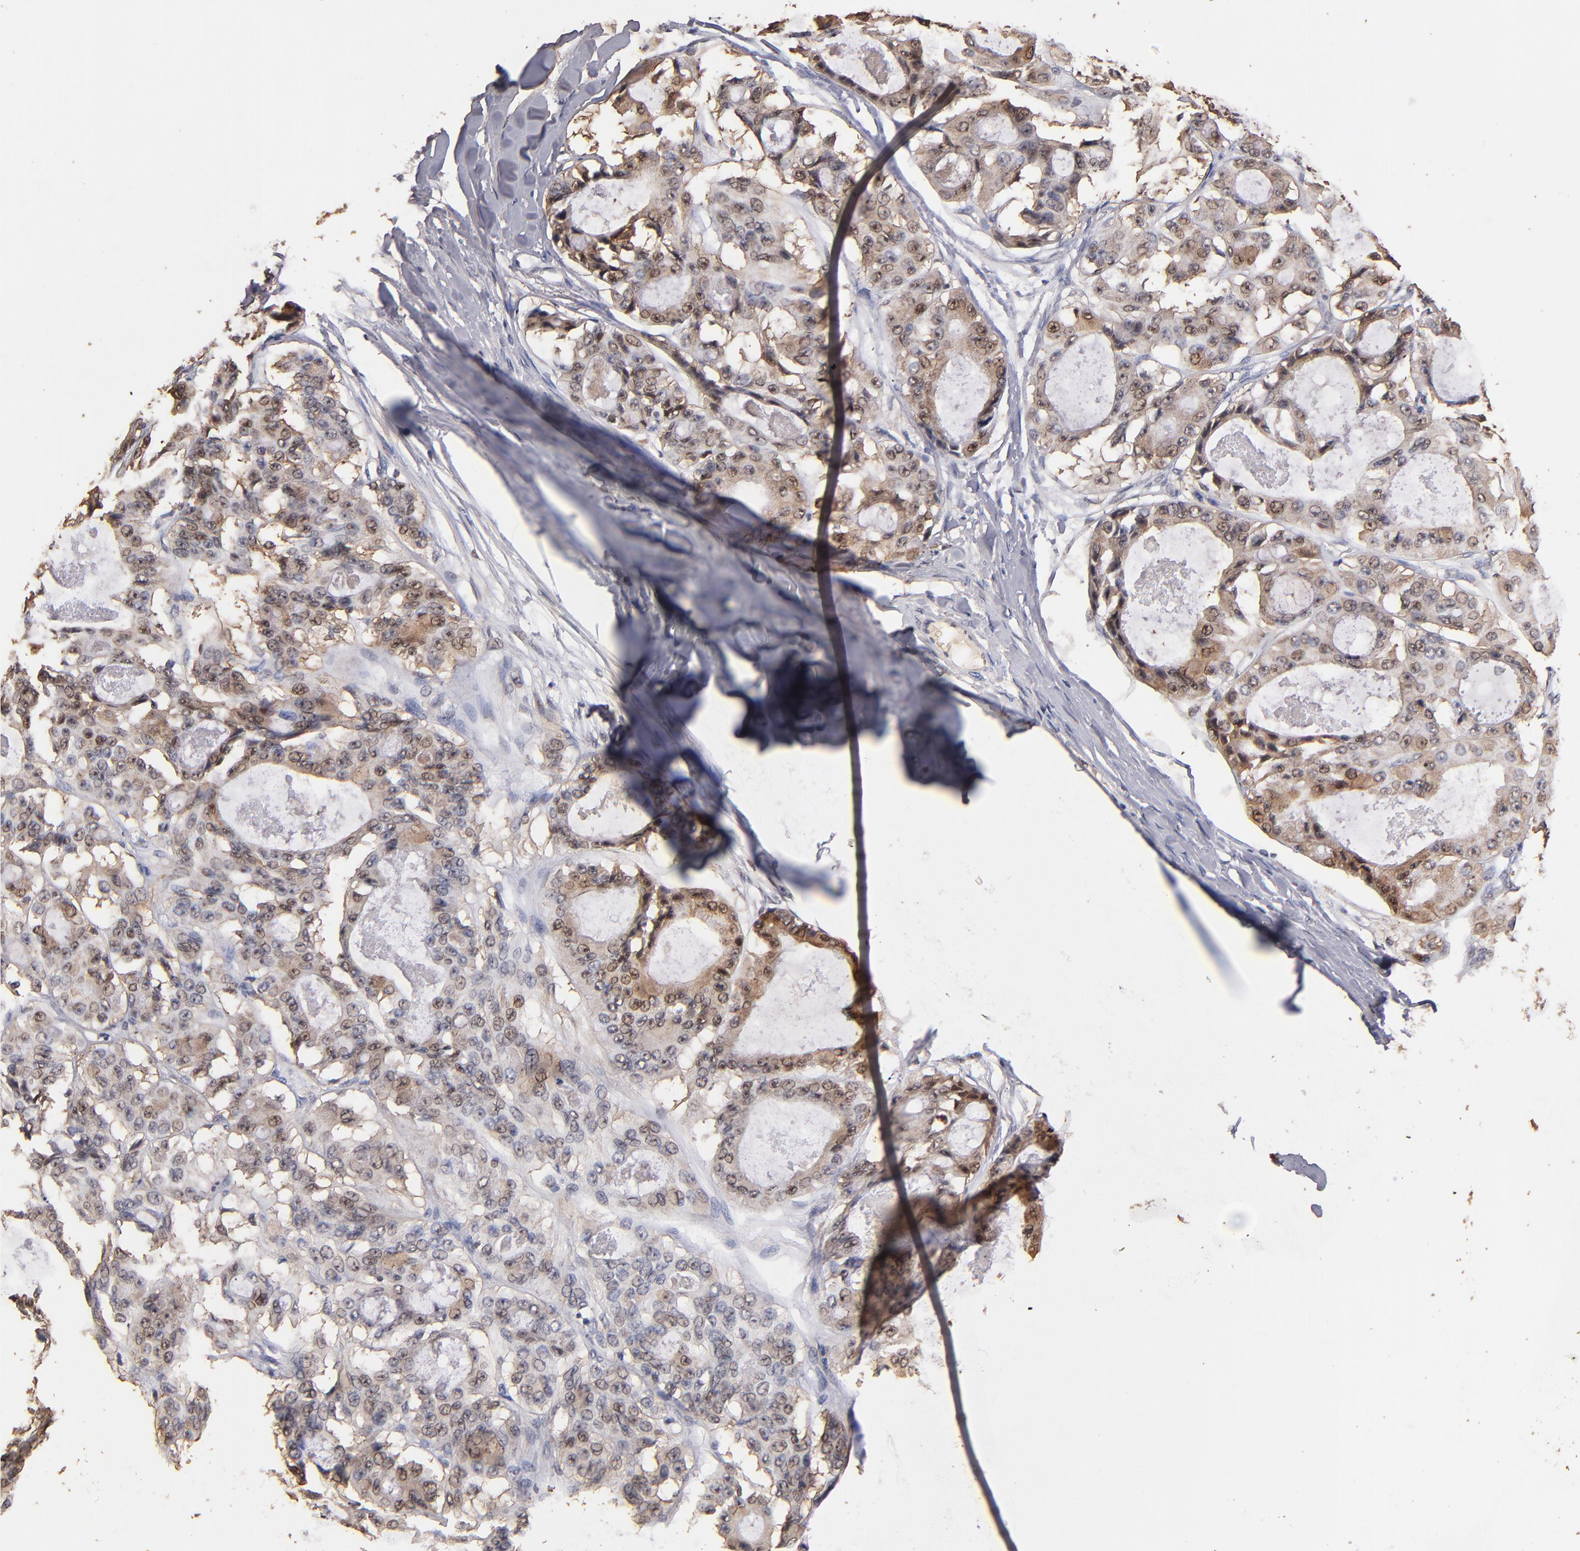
{"staining": {"intensity": "weak", "quantity": "25%-75%", "location": "cytoplasmic/membranous,nuclear"}, "tissue": "ovarian cancer", "cell_type": "Tumor cells", "image_type": "cancer", "snomed": [{"axis": "morphology", "description": "Carcinoma, endometroid"}, {"axis": "topography", "description": "Ovary"}], "caption": "The immunohistochemical stain highlights weak cytoplasmic/membranous and nuclear expression in tumor cells of ovarian cancer tissue. Using DAB (3,3'-diaminobenzidine) (brown) and hematoxylin (blue) stains, captured at high magnification using brightfield microscopy.", "gene": "EAPP", "patient": {"sex": "female", "age": 61}}